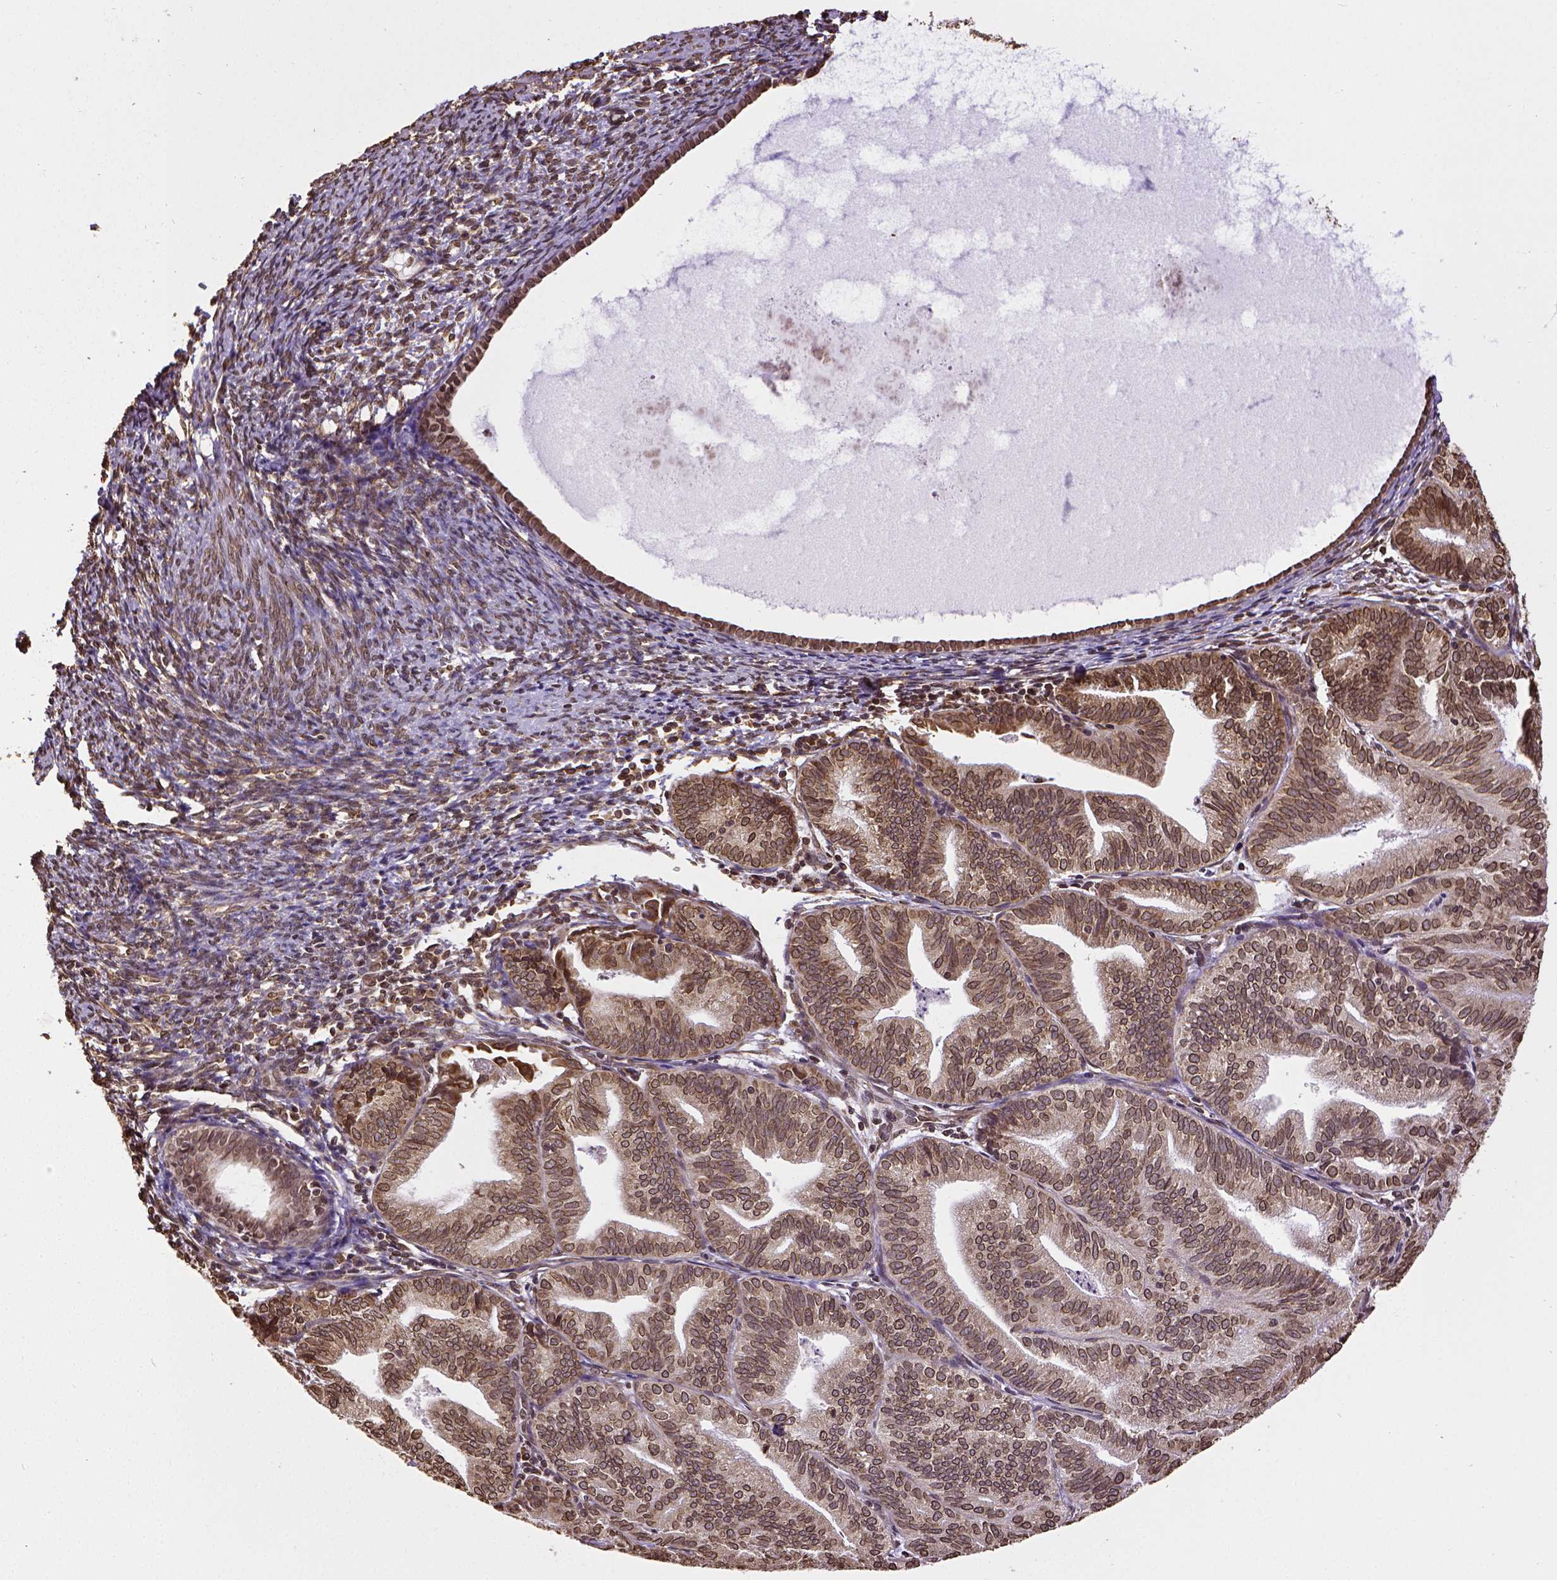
{"staining": {"intensity": "moderate", "quantity": ">75%", "location": "cytoplasmic/membranous,nuclear"}, "tissue": "endometrial cancer", "cell_type": "Tumor cells", "image_type": "cancer", "snomed": [{"axis": "morphology", "description": "Adenocarcinoma, NOS"}, {"axis": "topography", "description": "Endometrium"}], "caption": "Human endometrial adenocarcinoma stained for a protein (brown) shows moderate cytoplasmic/membranous and nuclear positive expression in approximately >75% of tumor cells.", "gene": "MTDH", "patient": {"sex": "female", "age": 70}}